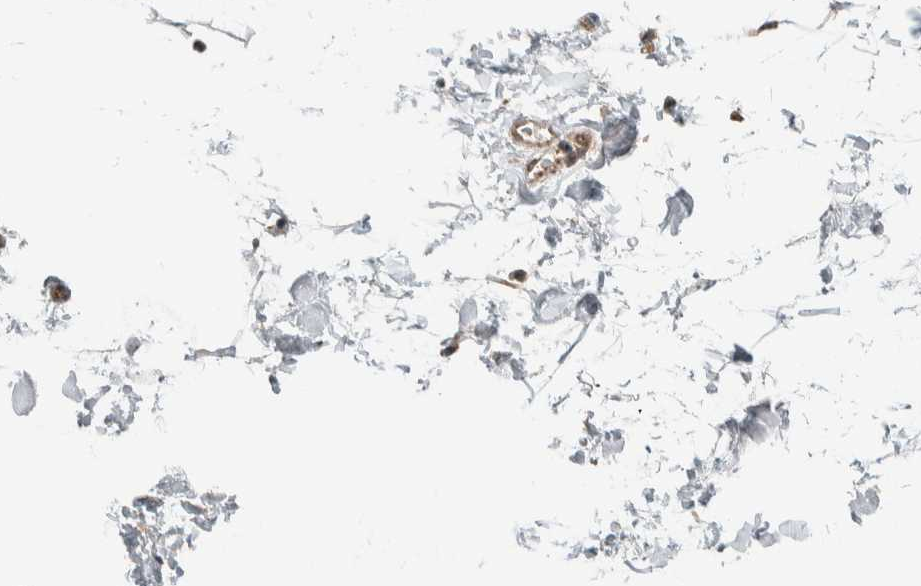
{"staining": {"intensity": "negative", "quantity": "none", "location": "none"}, "tissue": "adipose tissue", "cell_type": "Adipocytes", "image_type": "normal", "snomed": [{"axis": "morphology", "description": "Normal tissue, NOS"}, {"axis": "topography", "description": "Soft tissue"}], "caption": "This is an IHC histopathology image of benign human adipose tissue. There is no positivity in adipocytes.", "gene": "SLFN12L", "patient": {"sex": "male", "age": 72}}